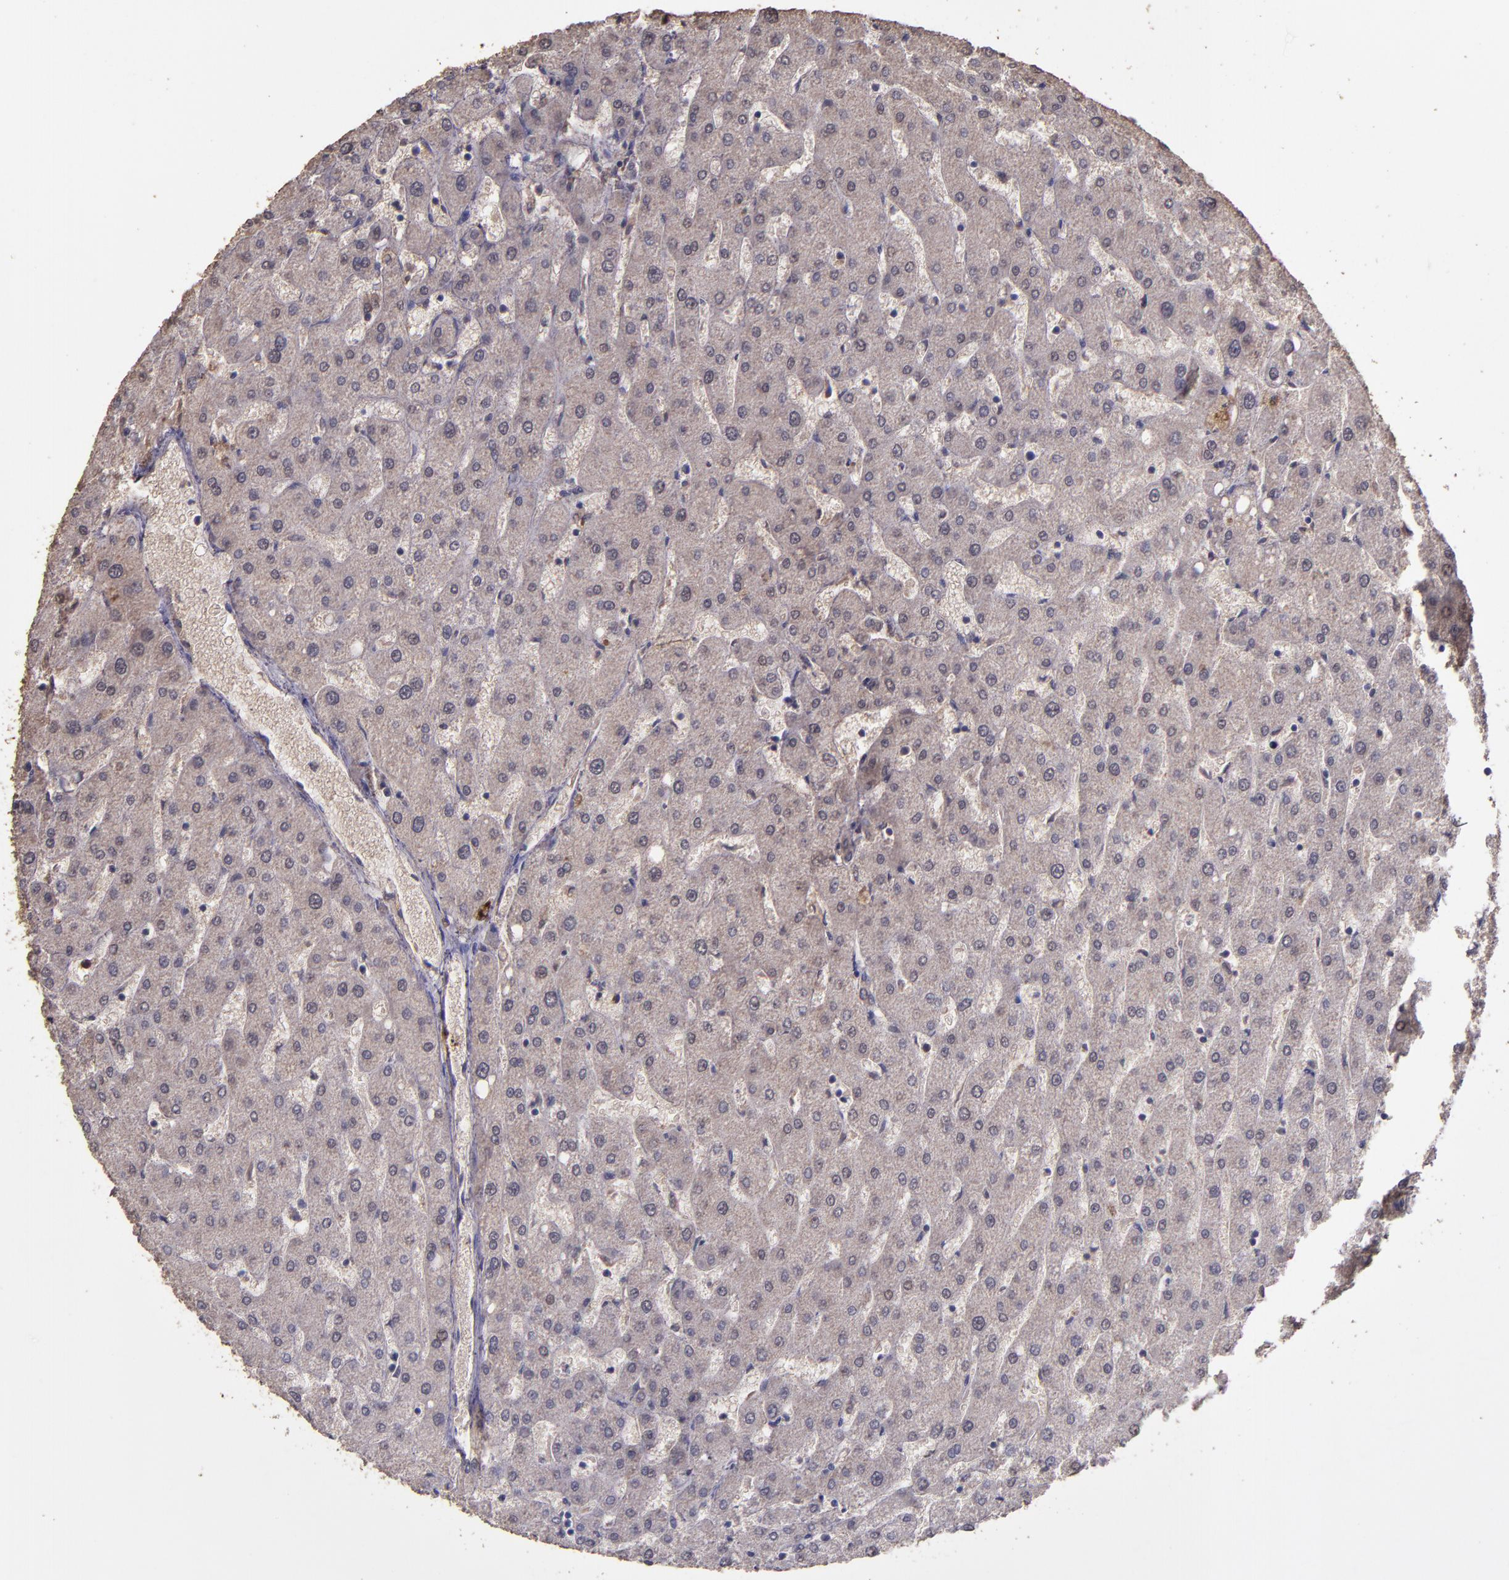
{"staining": {"intensity": "moderate", "quantity": ">75%", "location": "cytoplasmic/membranous"}, "tissue": "liver", "cell_type": "Cholangiocytes", "image_type": "normal", "snomed": [{"axis": "morphology", "description": "Normal tissue, NOS"}, {"axis": "topography", "description": "Liver"}], "caption": "IHC micrograph of unremarkable liver stained for a protein (brown), which shows medium levels of moderate cytoplasmic/membranous expression in about >75% of cholangiocytes.", "gene": "HECTD1", "patient": {"sex": "male", "age": 67}}